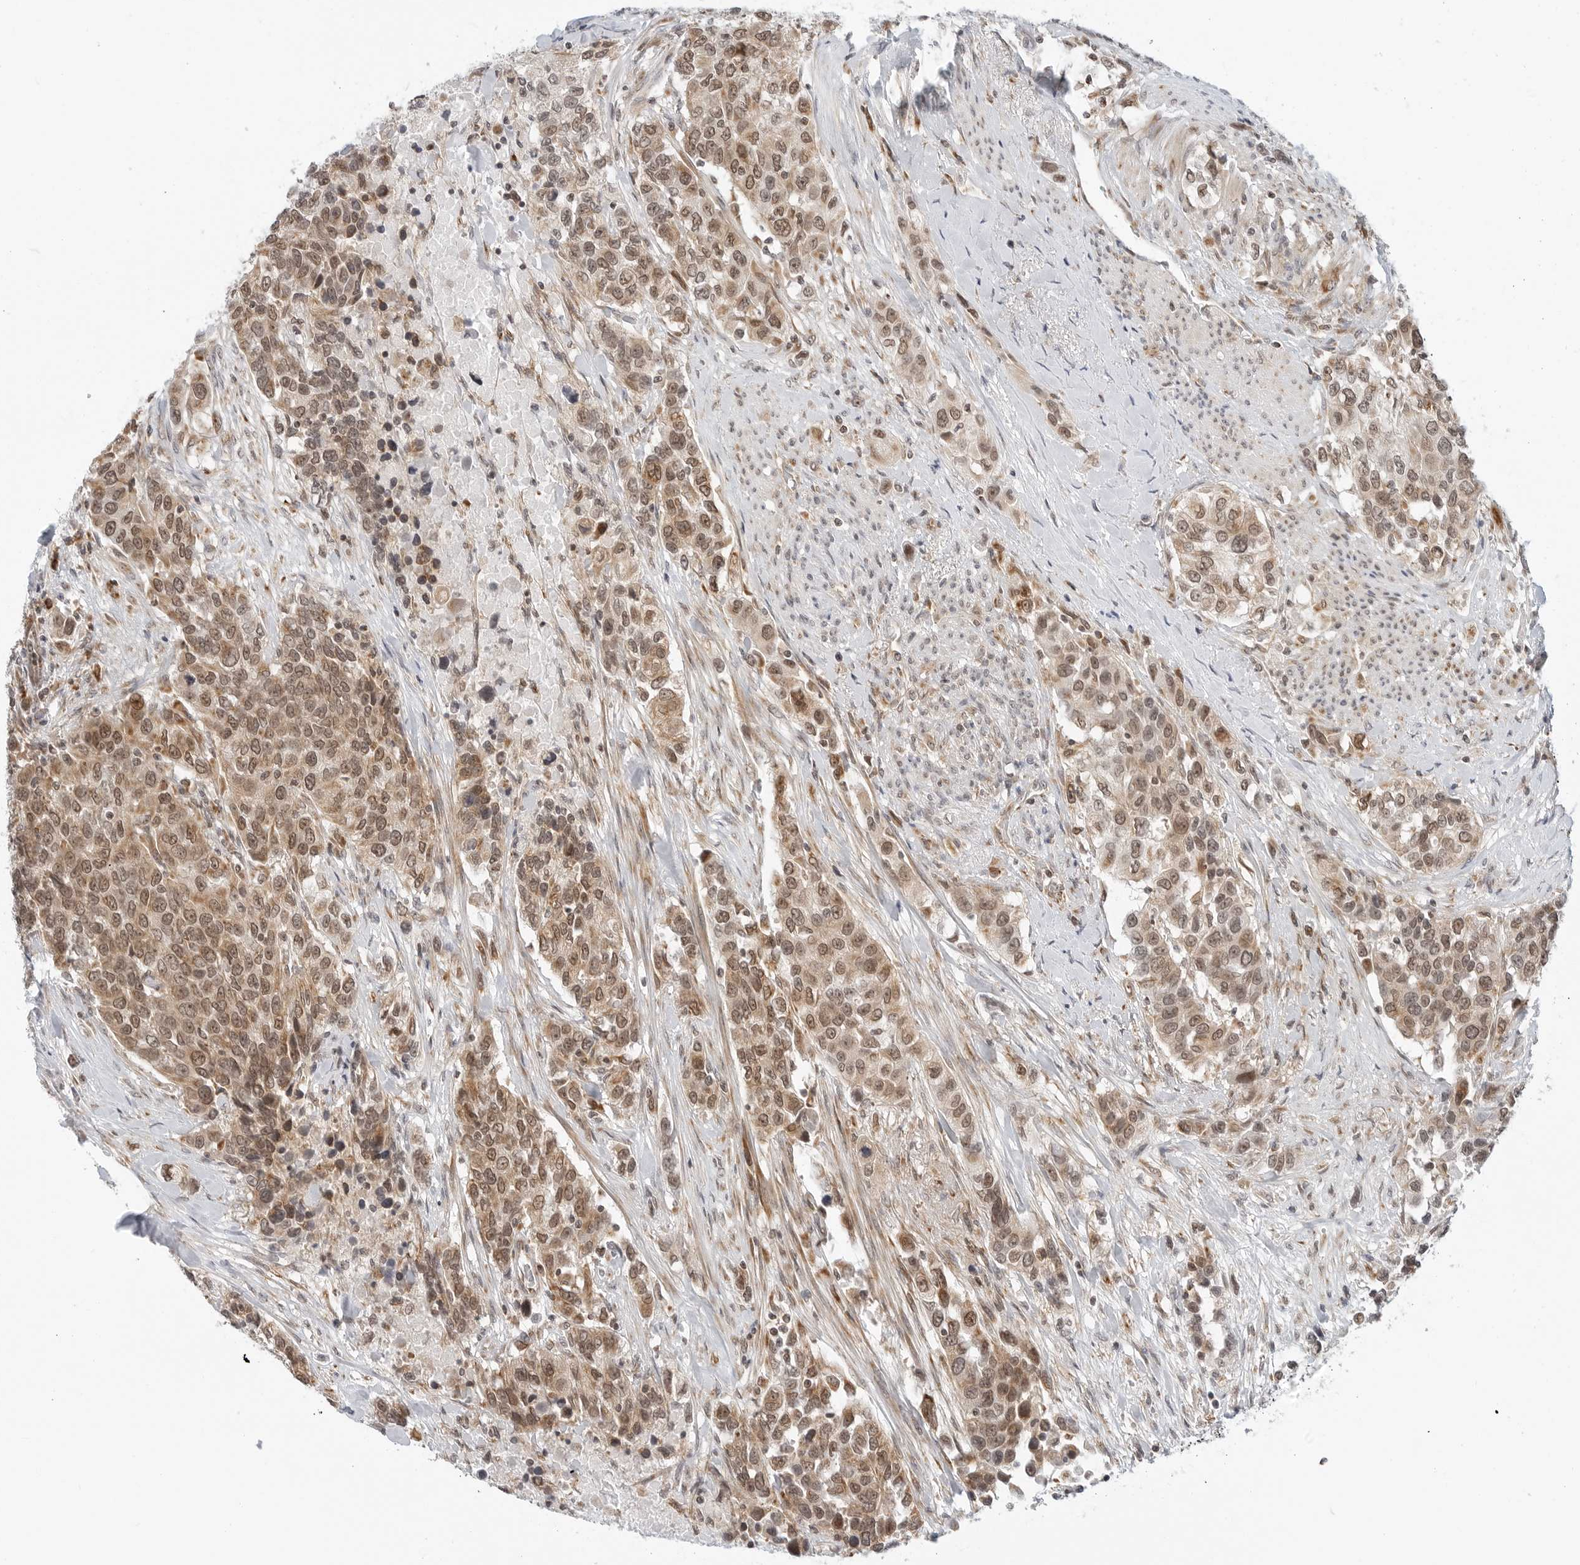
{"staining": {"intensity": "moderate", "quantity": ">75%", "location": "cytoplasmic/membranous,nuclear"}, "tissue": "urothelial cancer", "cell_type": "Tumor cells", "image_type": "cancer", "snomed": [{"axis": "morphology", "description": "Urothelial carcinoma, High grade"}, {"axis": "topography", "description": "Urinary bladder"}], "caption": "Immunohistochemical staining of human urothelial cancer reveals medium levels of moderate cytoplasmic/membranous and nuclear protein expression in about >75% of tumor cells.", "gene": "POLR3GL", "patient": {"sex": "female", "age": 80}}